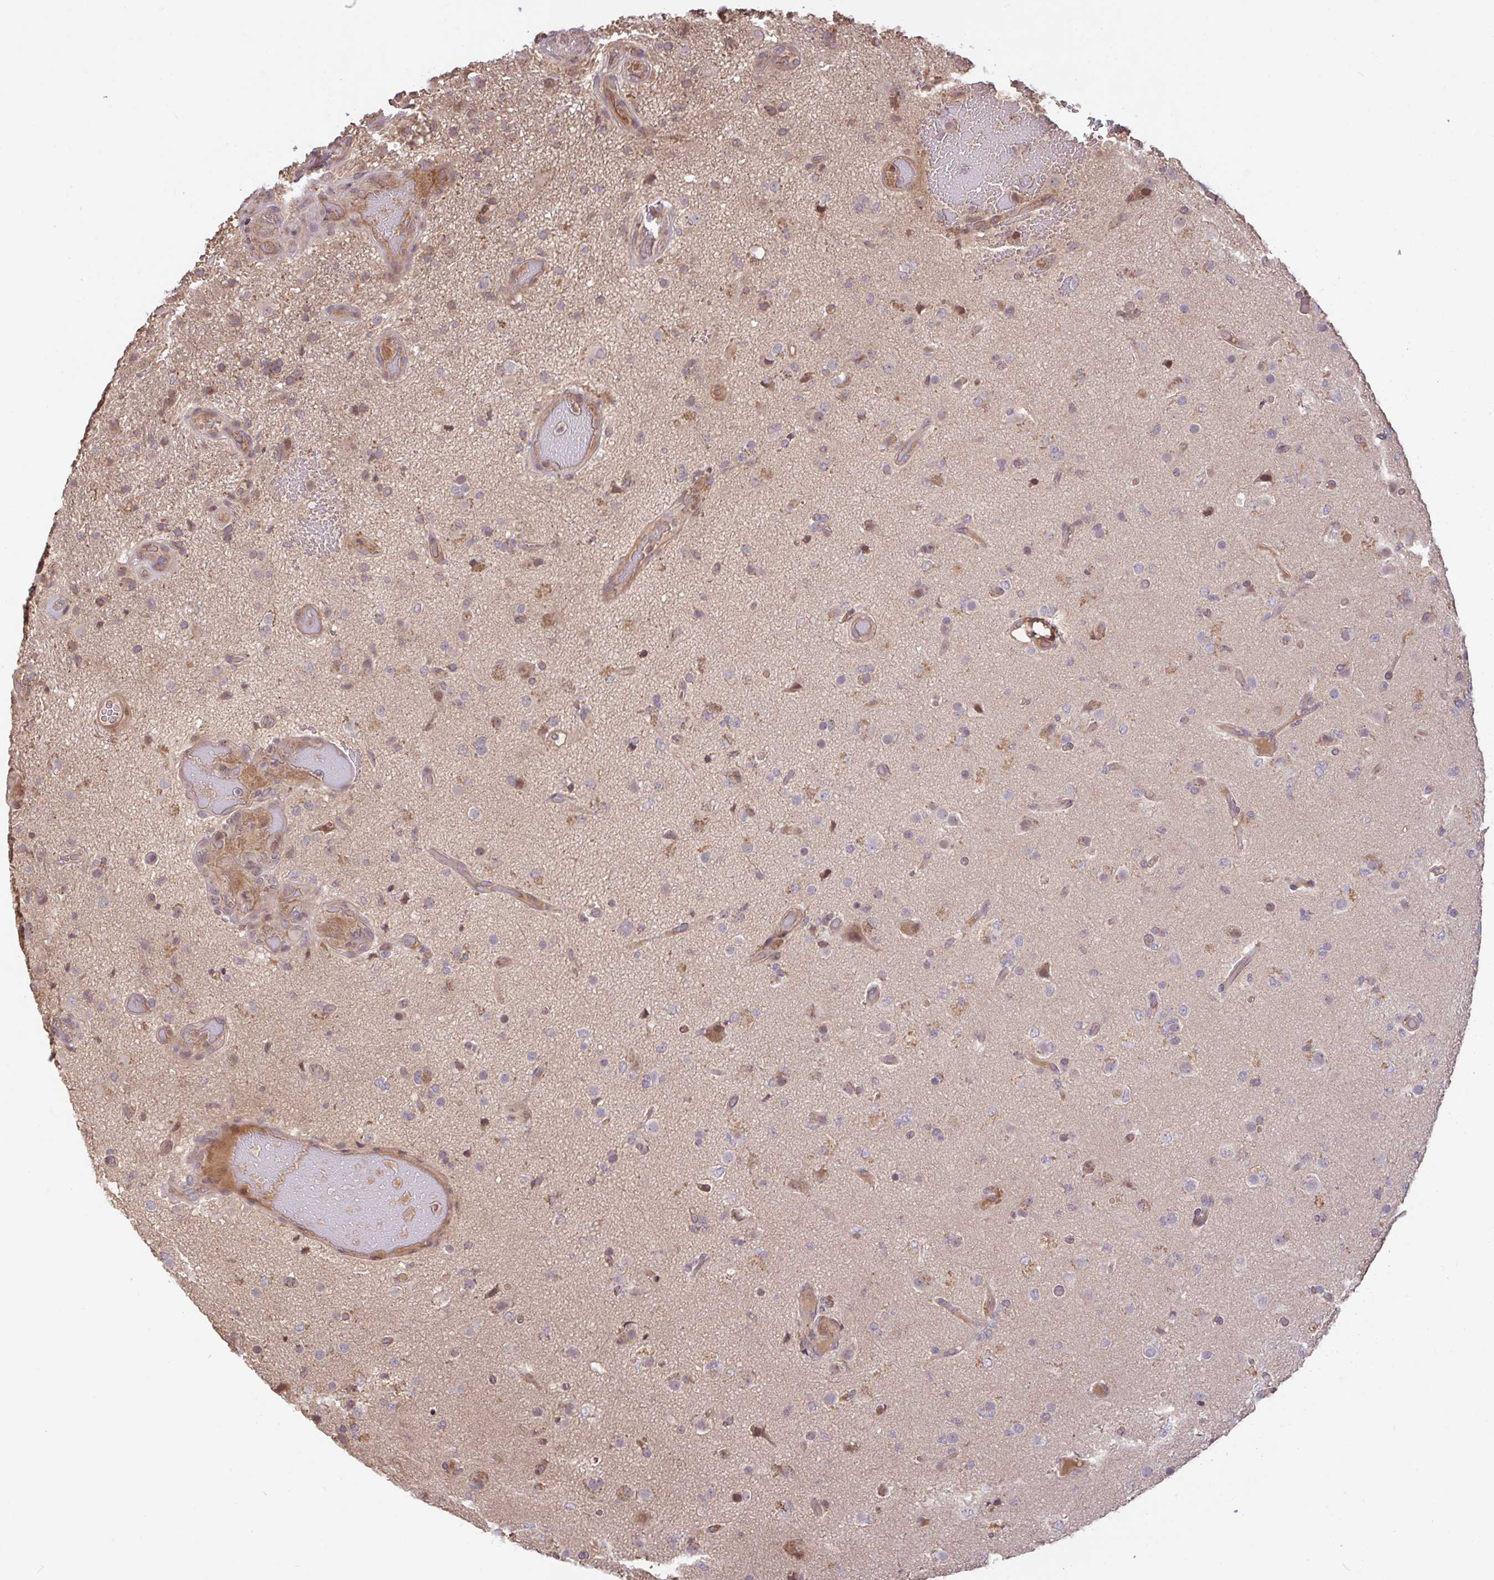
{"staining": {"intensity": "negative", "quantity": "none", "location": "none"}, "tissue": "glioma", "cell_type": "Tumor cells", "image_type": "cancer", "snomed": [{"axis": "morphology", "description": "Glioma, malignant, High grade"}, {"axis": "topography", "description": "Brain"}], "caption": "Glioma stained for a protein using IHC demonstrates no positivity tumor cells.", "gene": "FCER1A", "patient": {"sex": "female", "age": 74}}